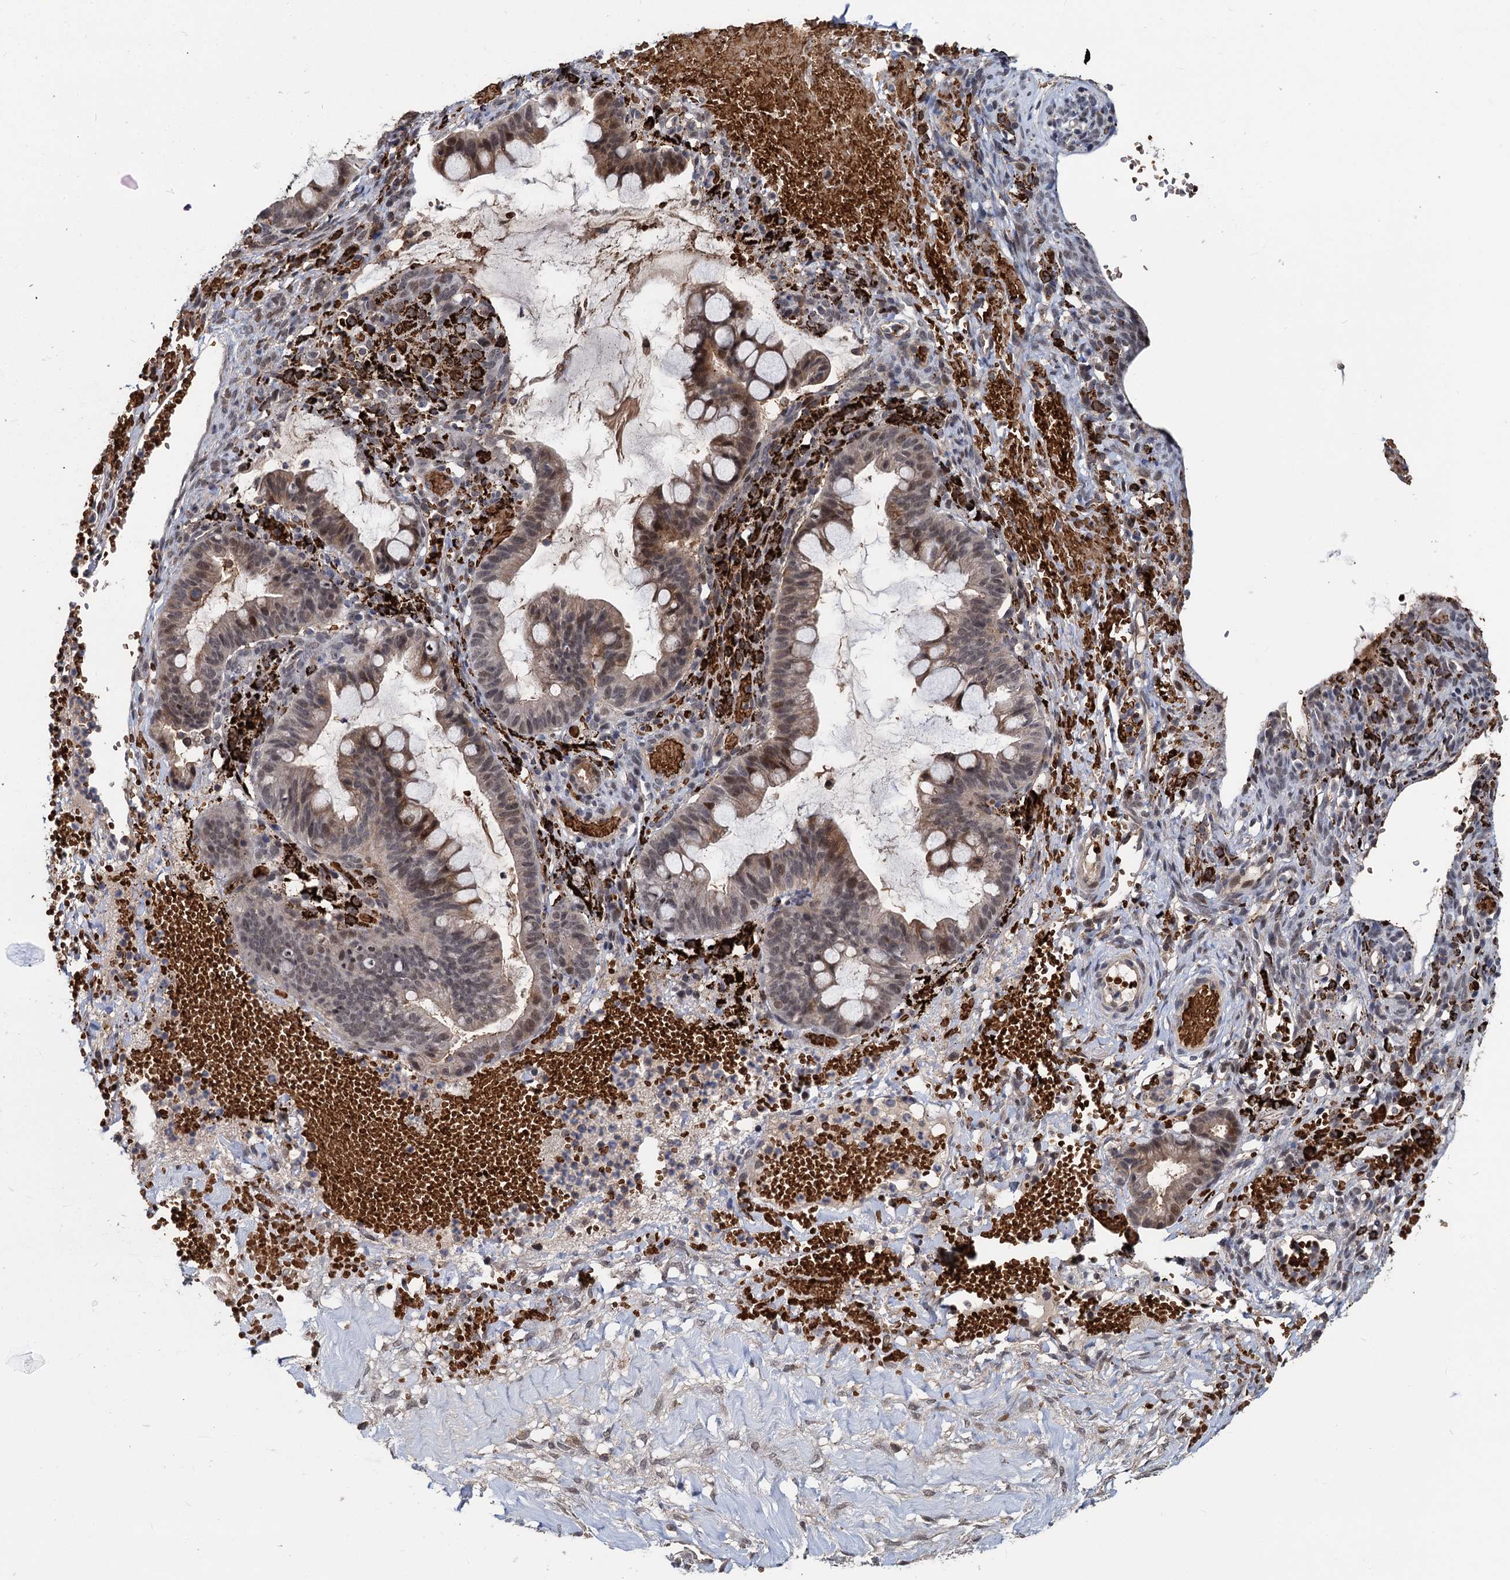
{"staining": {"intensity": "moderate", "quantity": ">75%", "location": "nuclear"}, "tissue": "ovarian cancer", "cell_type": "Tumor cells", "image_type": "cancer", "snomed": [{"axis": "morphology", "description": "Cystadenocarcinoma, mucinous, NOS"}, {"axis": "topography", "description": "Ovary"}], "caption": "A histopathology image showing moderate nuclear staining in approximately >75% of tumor cells in ovarian mucinous cystadenocarcinoma, as visualized by brown immunohistochemical staining.", "gene": "FANCI", "patient": {"sex": "female", "age": 73}}